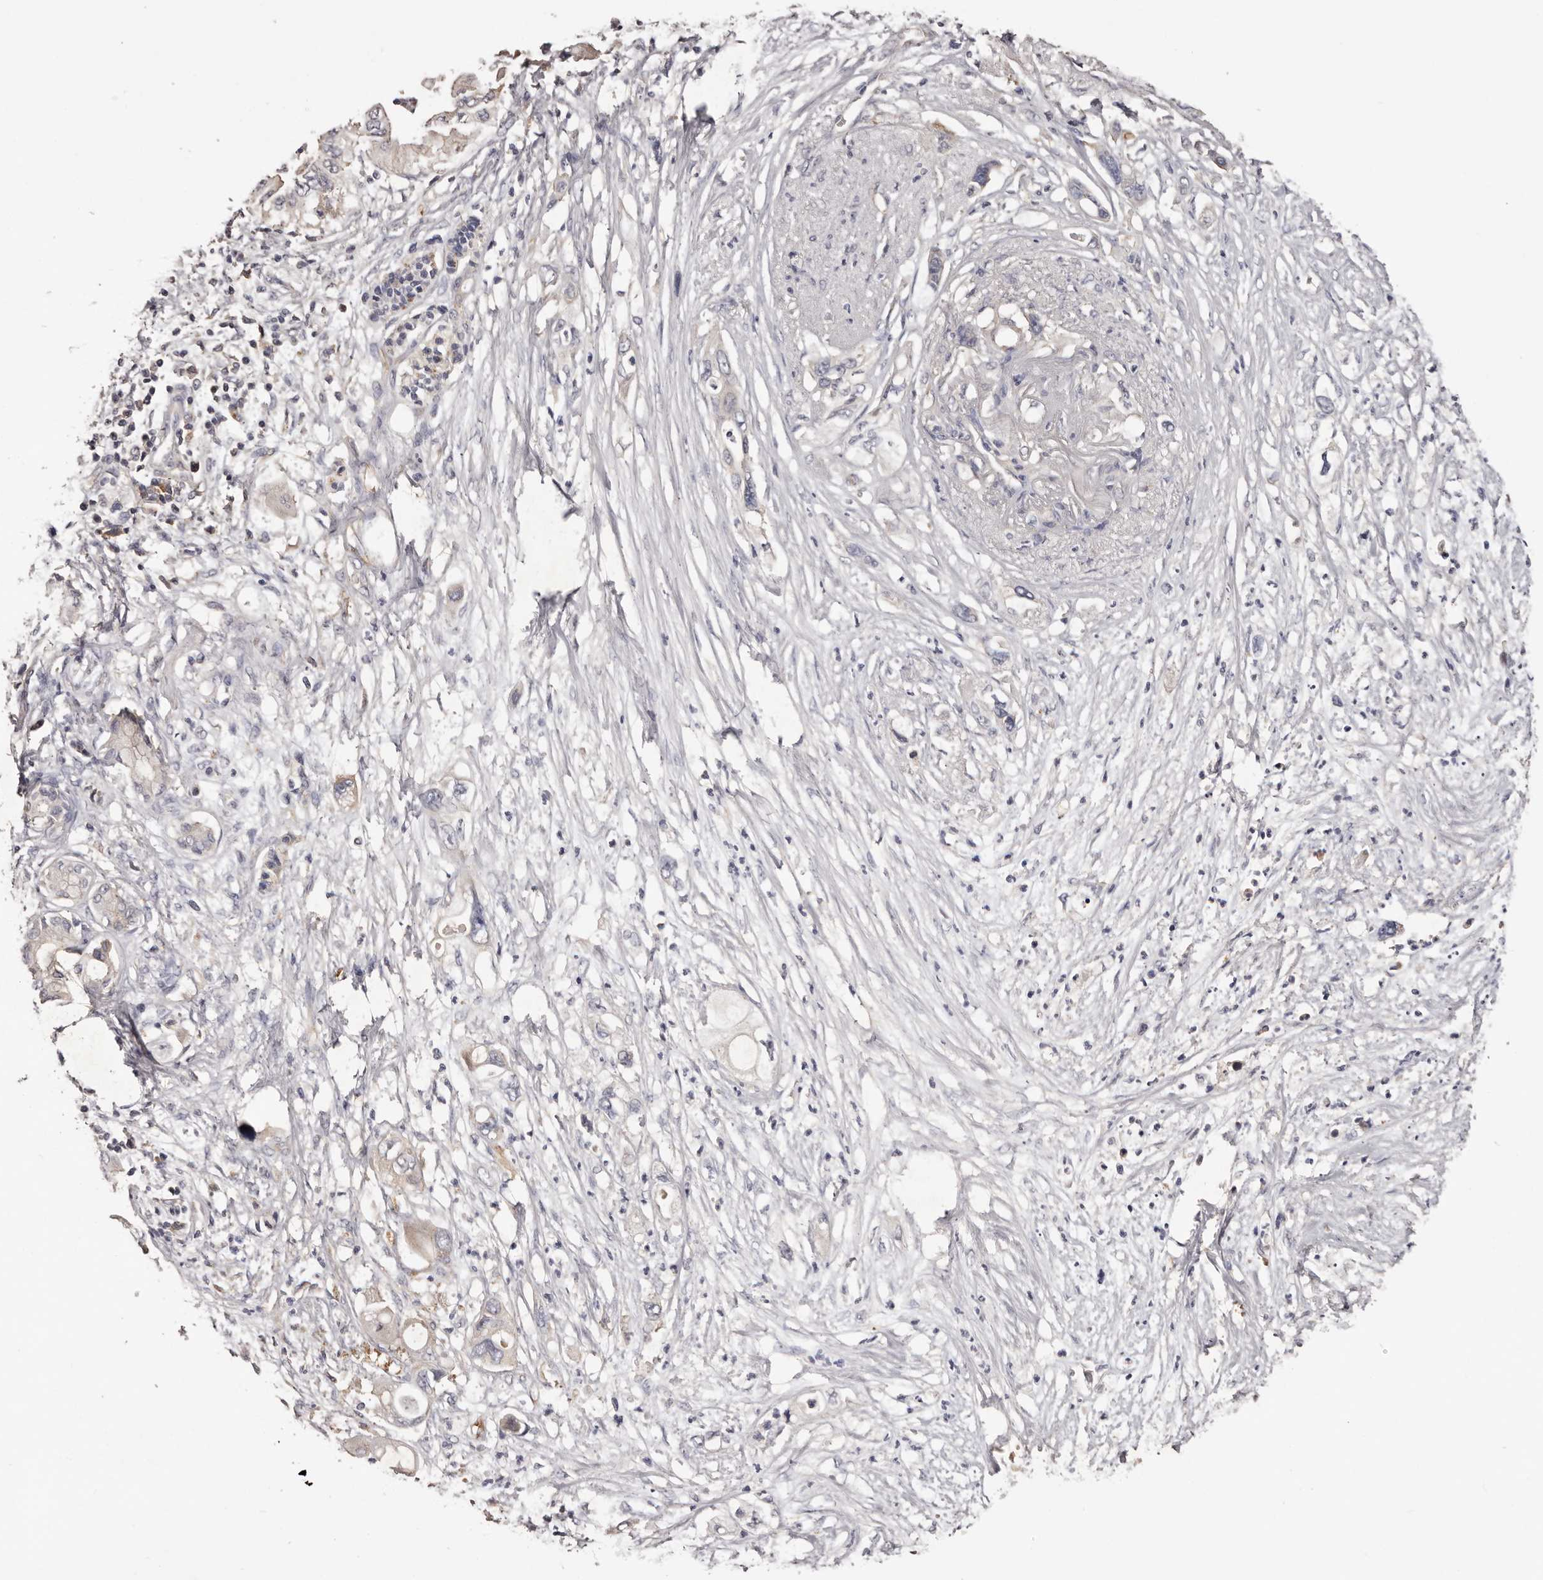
{"staining": {"intensity": "negative", "quantity": "none", "location": "none"}, "tissue": "pancreatic cancer", "cell_type": "Tumor cells", "image_type": "cancer", "snomed": [{"axis": "morphology", "description": "Adenocarcinoma, NOS"}, {"axis": "topography", "description": "Pancreas"}], "caption": "The immunohistochemistry (IHC) image has no significant staining in tumor cells of pancreatic adenocarcinoma tissue.", "gene": "LTV1", "patient": {"sex": "male", "age": 66}}